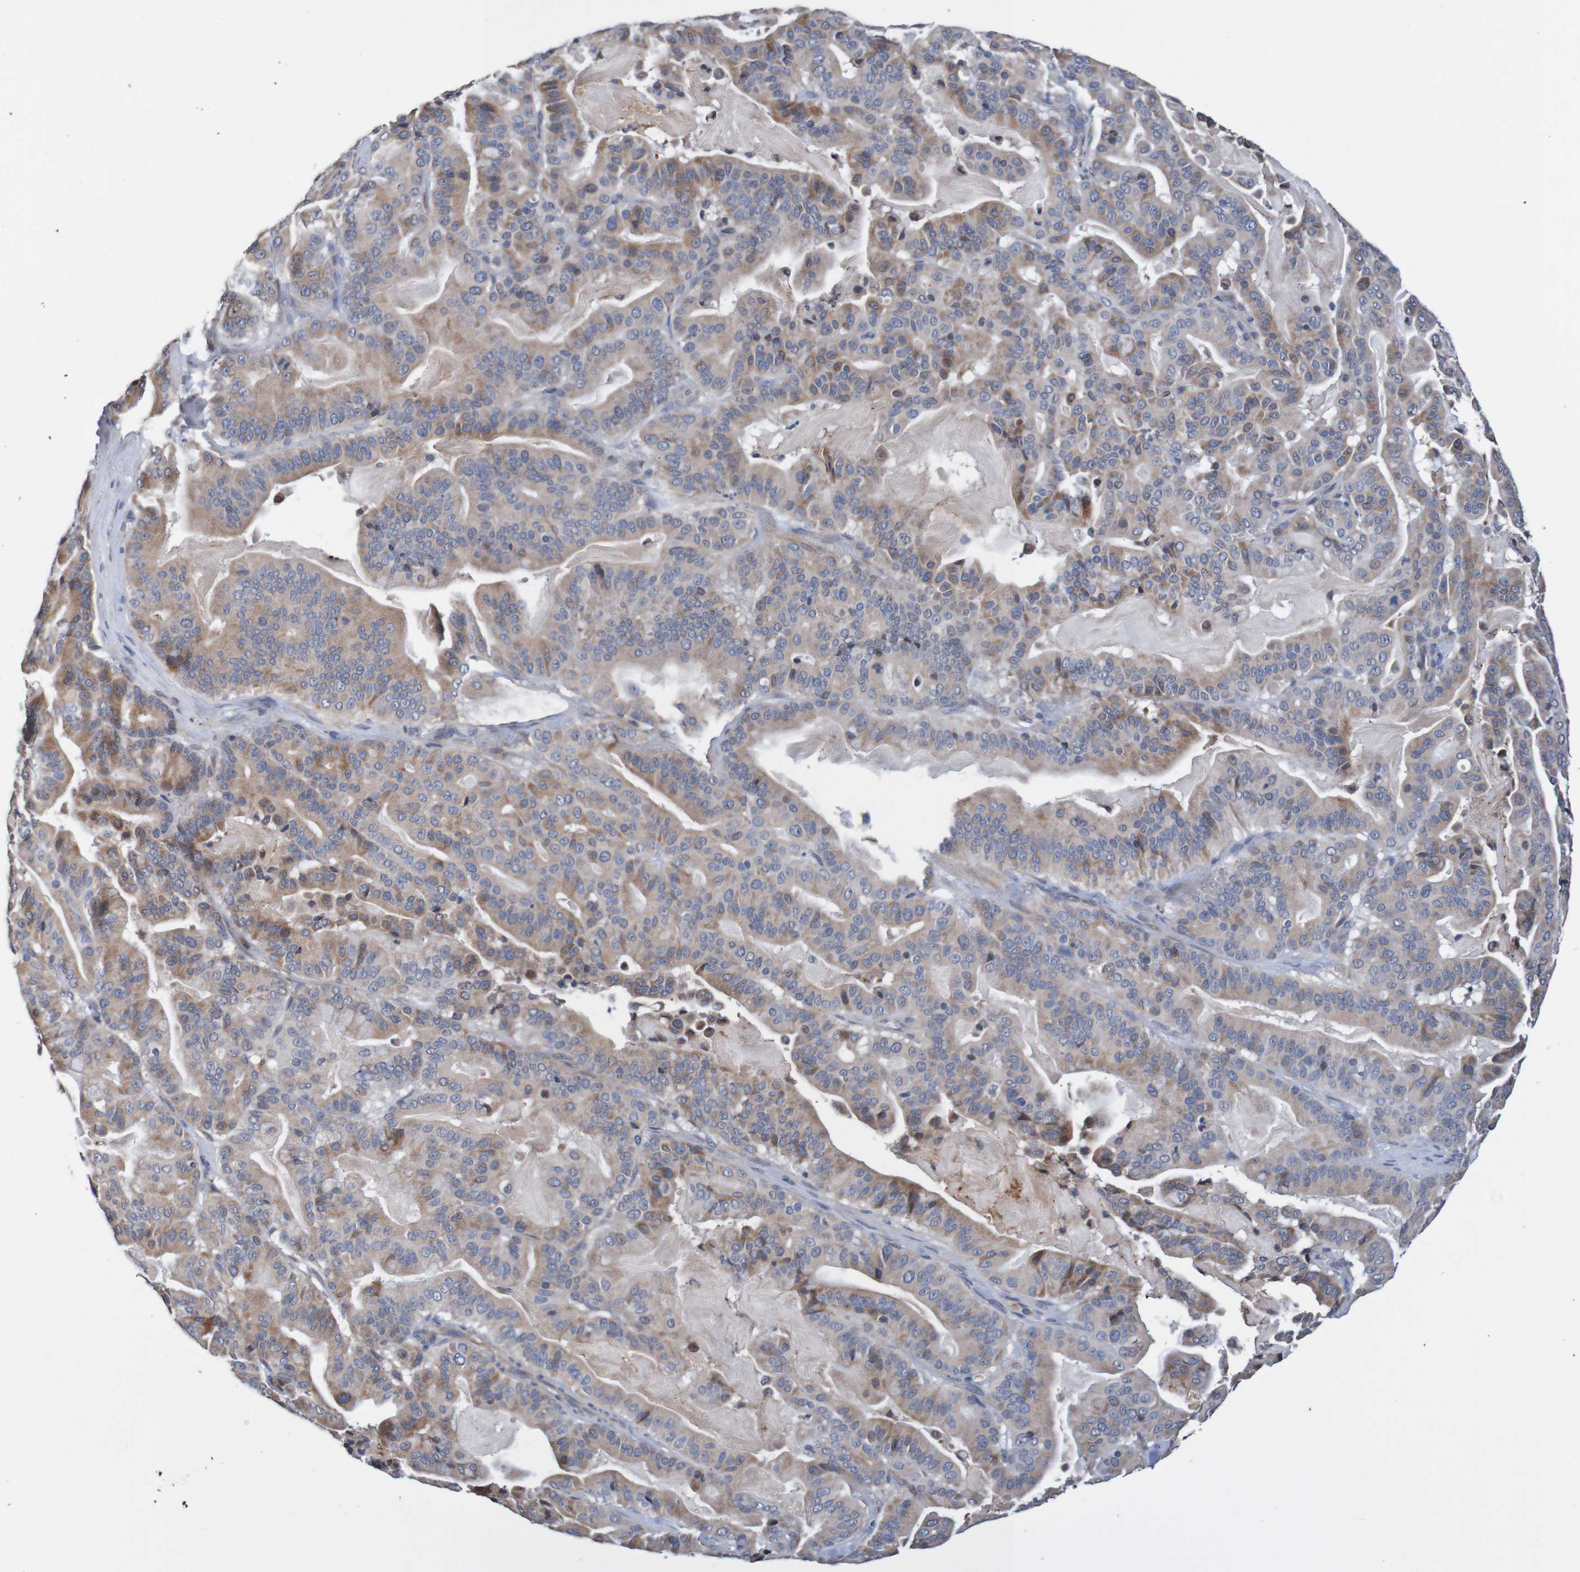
{"staining": {"intensity": "moderate", "quantity": "25%-75%", "location": "cytoplasmic/membranous"}, "tissue": "pancreatic cancer", "cell_type": "Tumor cells", "image_type": "cancer", "snomed": [{"axis": "morphology", "description": "Adenocarcinoma, NOS"}, {"axis": "topography", "description": "Pancreas"}], "caption": "About 25%-75% of tumor cells in human pancreatic cancer (adenocarcinoma) reveal moderate cytoplasmic/membranous protein staining as visualized by brown immunohistochemical staining.", "gene": "FIBP", "patient": {"sex": "male", "age": 63}}